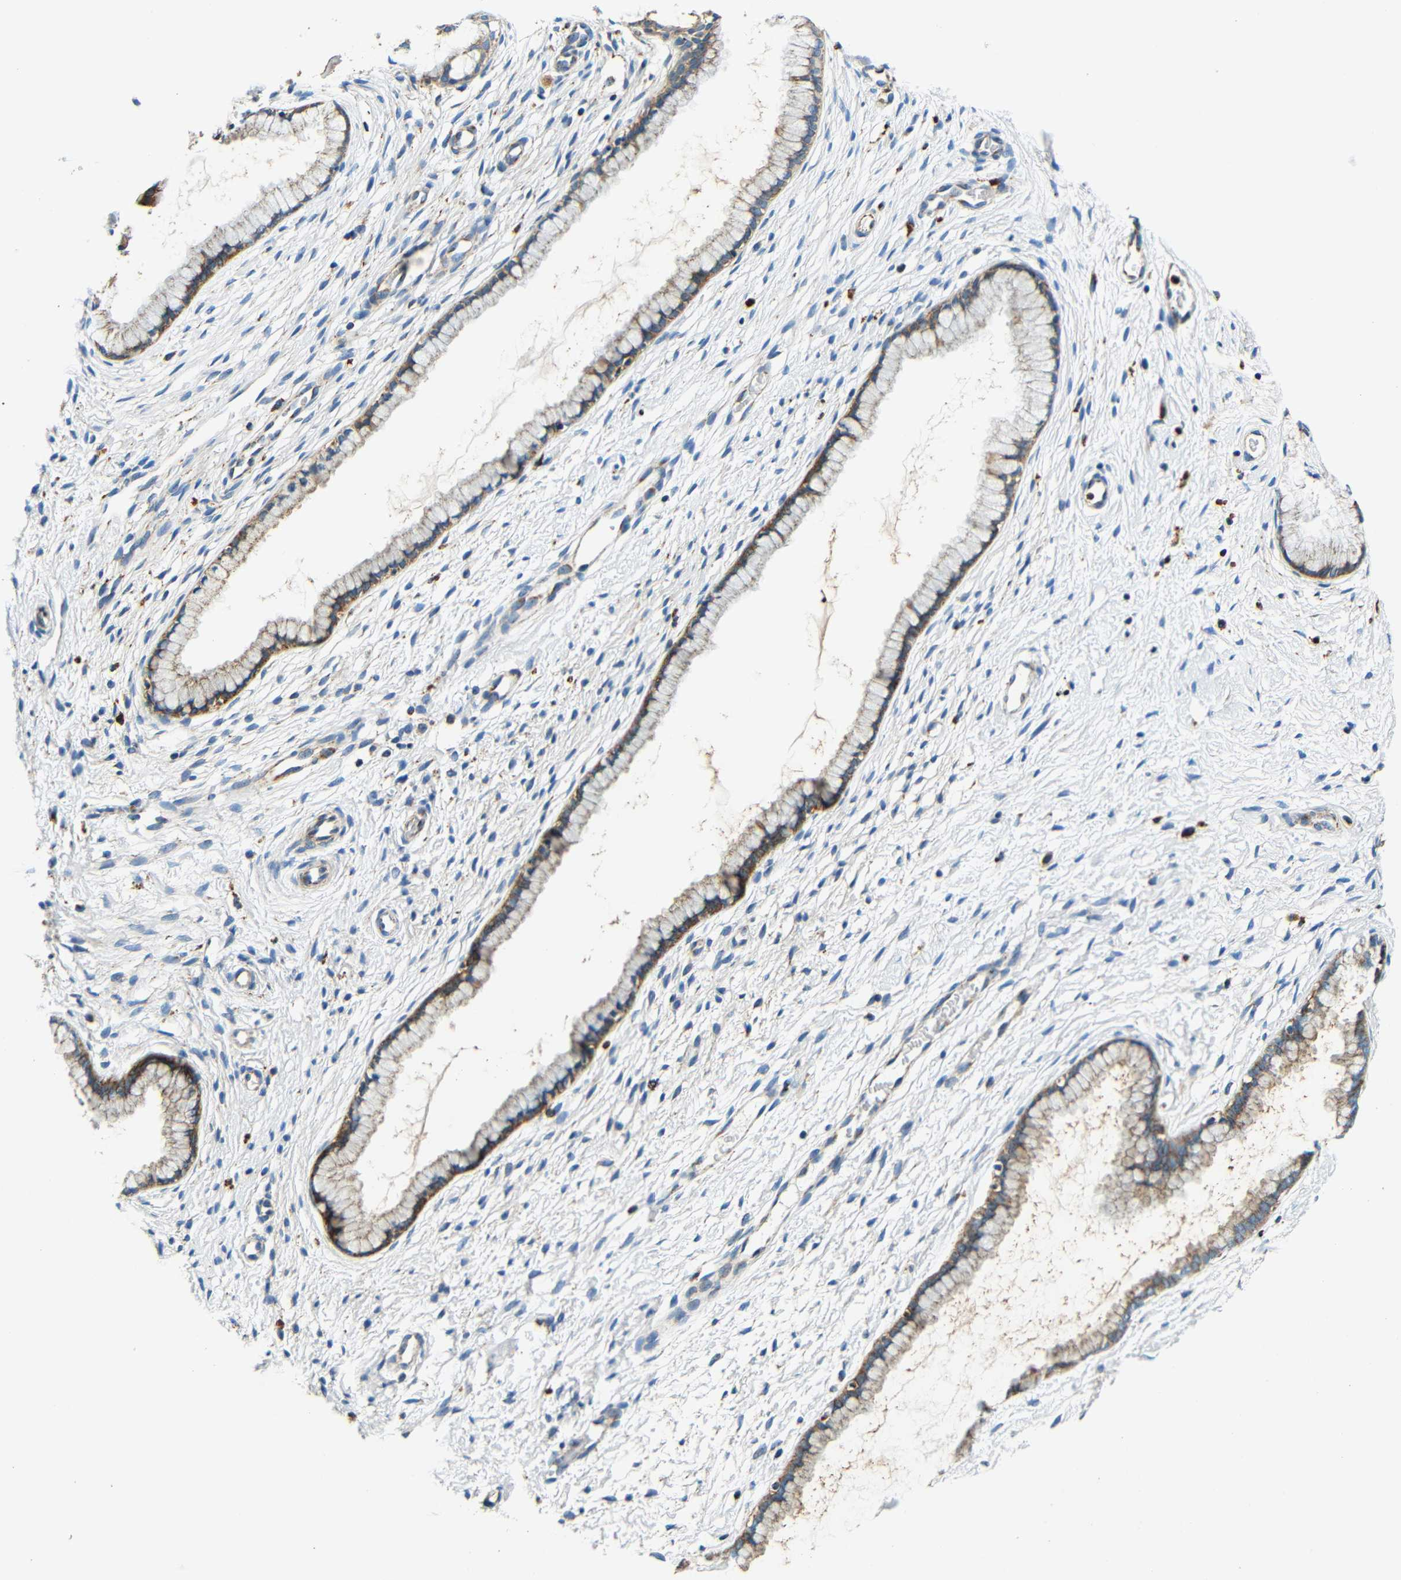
{"staining": {"intensity": "moderate", "quantity": ">75%", "location": "cytoplasmic/membranous"}, "tissue": "cervix", "cell_type": "Glandular cells", "image_type": "normal", "snomed": [{"axis": "morphology", "description": "Normal tissue, NOS"}, {"axis": "topography", "description": "Cervix"}], "caption": "Protein analysis of unremarkable cervix demonstrates moderate cytoplasmic/membranous staining in approximately >75% of glandular cells. (IHC, brightfield microscopy, high magnification).", "gene": "GALNT18", "patient": {"sex": "female", "age": 65}}